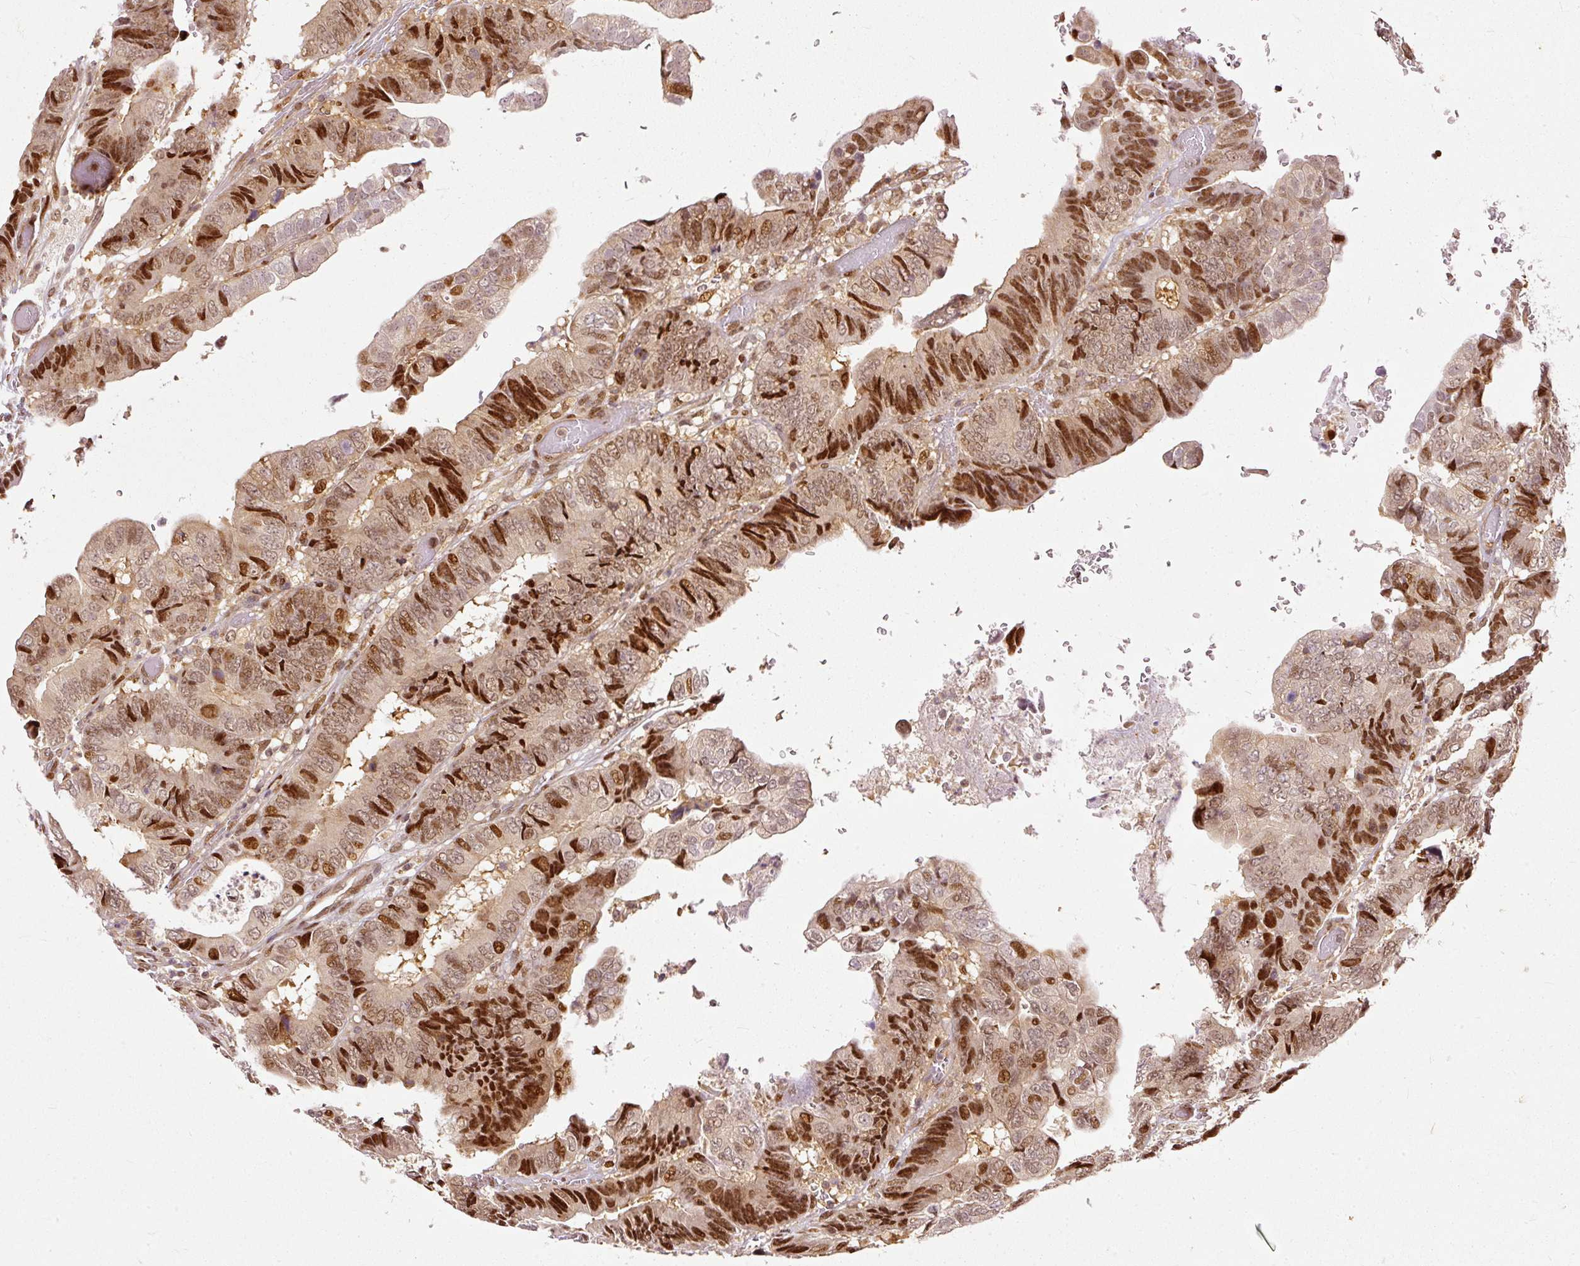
{"staining": {"intensity": "moderate", "quantity": ">75%", "location": "nuclear"}, "tissue": "colorectal cancer", "cell_type": "Tumor cells", "image_type": "cancer", "snomed": [{"axis": "morphology", "description": "Adenocarcinoma, NOS"}, {"axis": "topography", "description": "Colon"}], "caption": "Human colorectal adenocarcinoma stained with a protein marker shows moderate staining in tumor cells.", "gene": "ZNF778", "patient": {"sex": "male", "age": 85}}